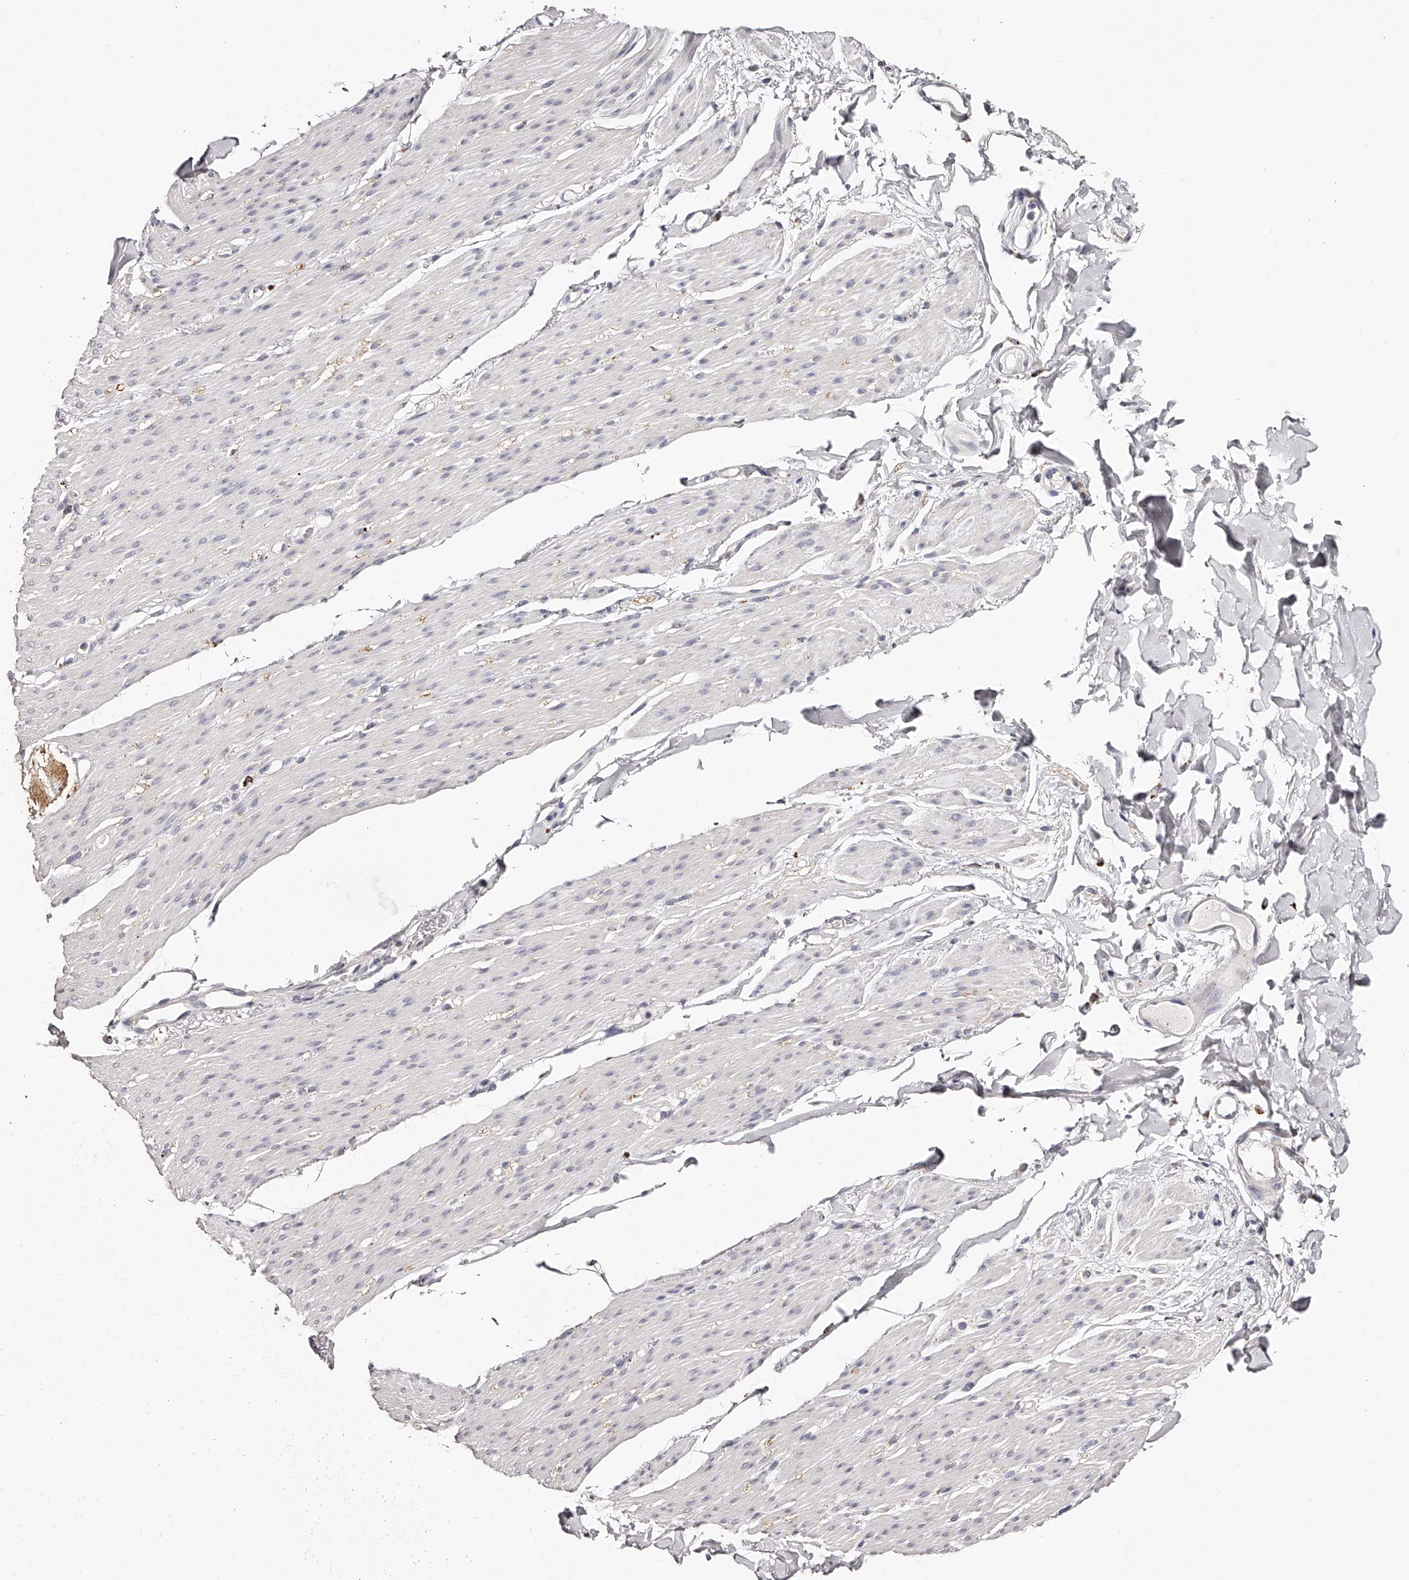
{"staining": {"intensity": "negative", "quantity": "none", "location": "none"}, "tissue": "smooth muscle", "cell_type": "Smooth muscle cells", "image_type": "normal", "snomed": [{"axis": "morphology", "description": "Normal tissue, NOS"}, {"axis": "topography", "description": "Colon"}, {"axis": "topography", "description": "Peripheral nerve tissue"}], "caption": "Immunohistochemistry (IHC) of benign smooth muscle exhibits no positivity in smooth muscle cells. (DAB (3,3'-diaminobenzidine) immunohistochemistry (IHC) visualized using brightfield microscopy, high magnification).", "gene": "SLC35D3", "patient": {"sex": "female", "age": 61}}